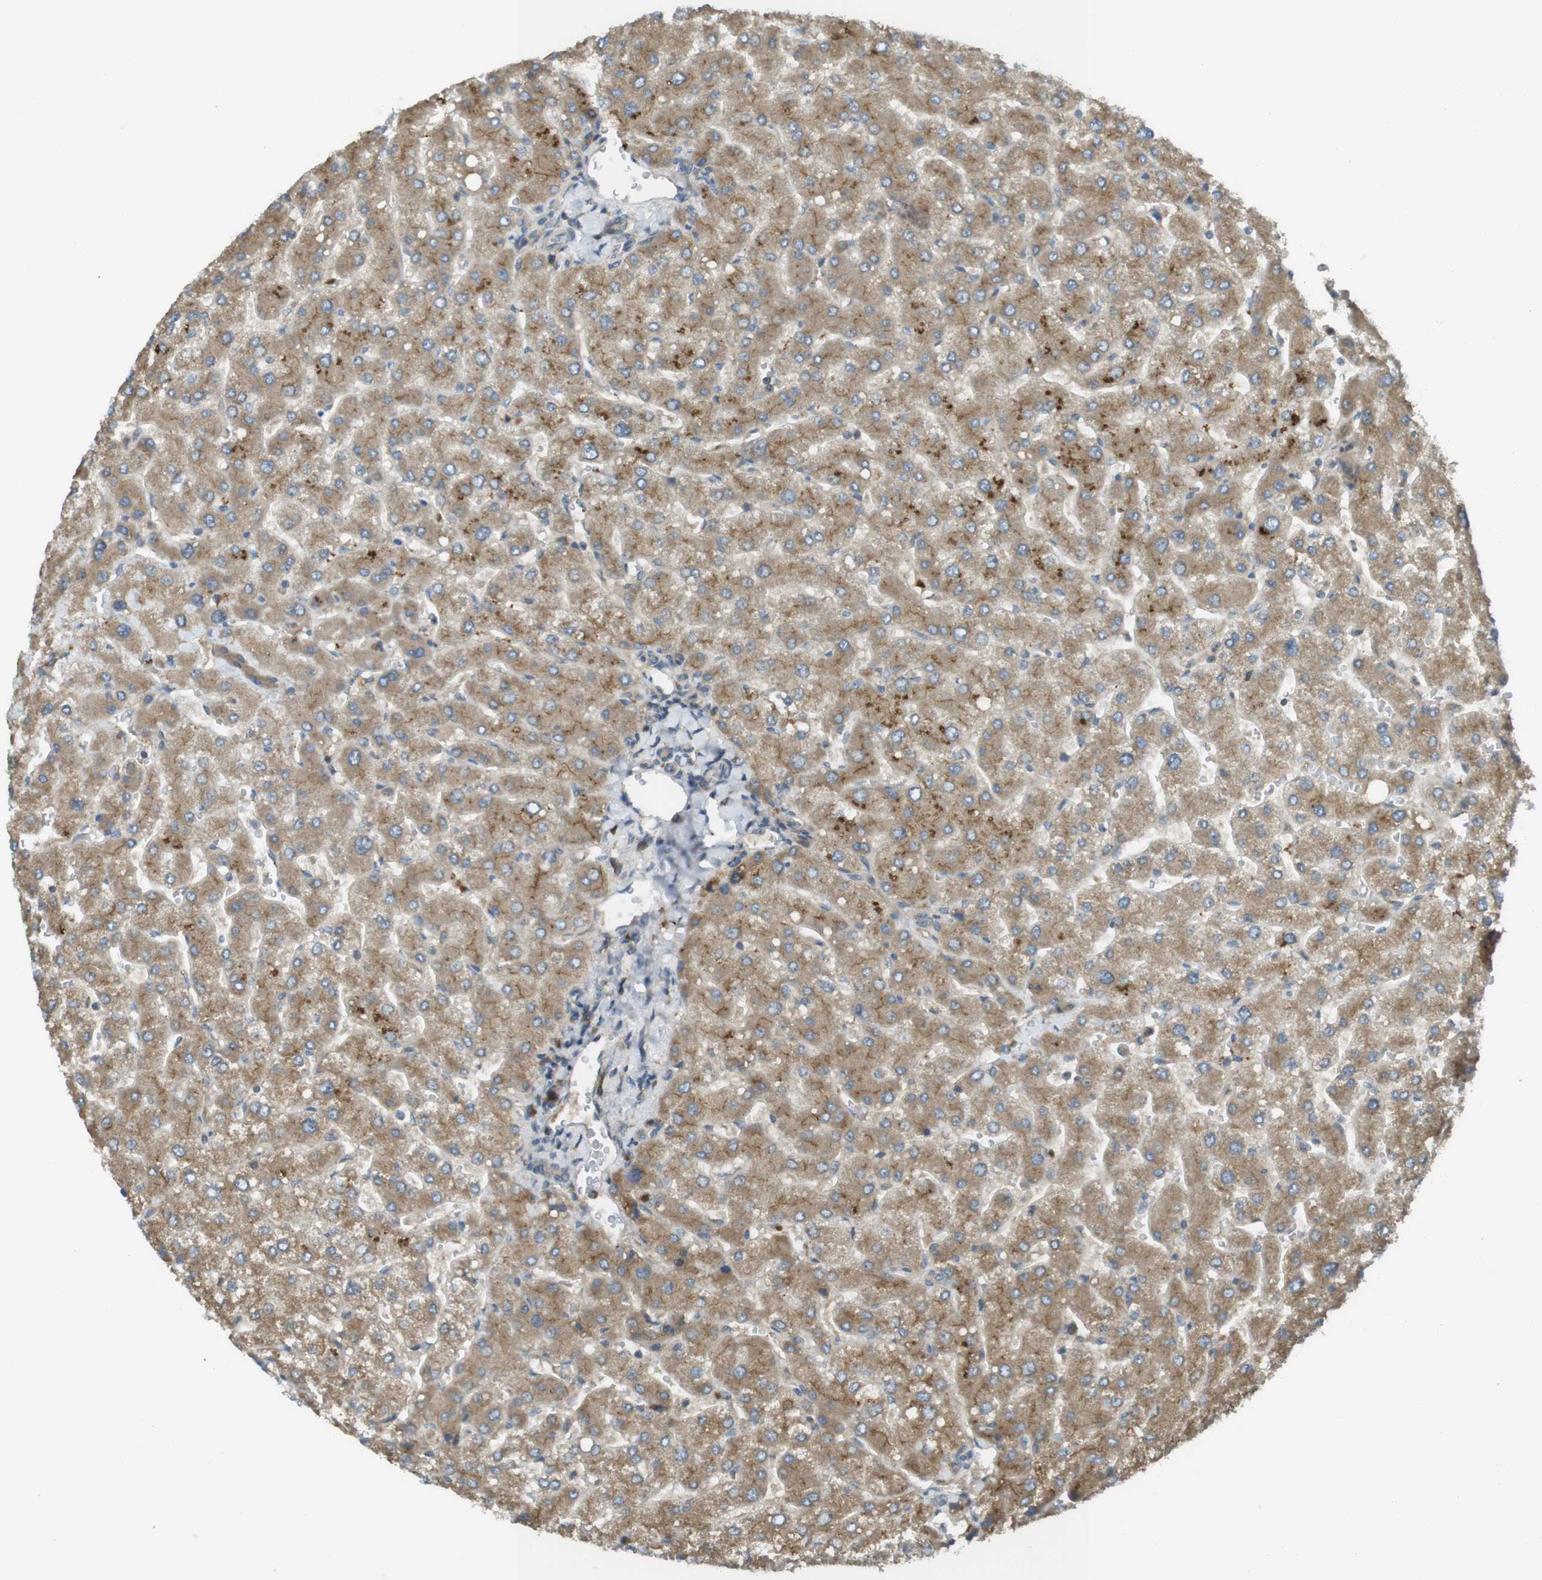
{"staining": {"intensity": "negative", "quantity": "none", "location": "none"}, "tissue": "liver", "cell_type": "Cholangiocytes", "image_type": "normal", "snomed": [{"axis": "morphology", "description": "Normal tissue, NOS"}, {"axis": "topography", "description": "Liver"}], "caption": "Immunohistochemistry (IHC) image of unremarkable liver: liver stained with DAB (3,3'-diaminobenzidine) displays no significant protein staining in cholangiocytes. The staining was performed using DAB to visualize the protein expression in brown, while the nuclei were stained in blue with hematoxylin (Magnification: 20x).", "gene": "CLRN3", "patient": {"sex": "male", "age": 55}}